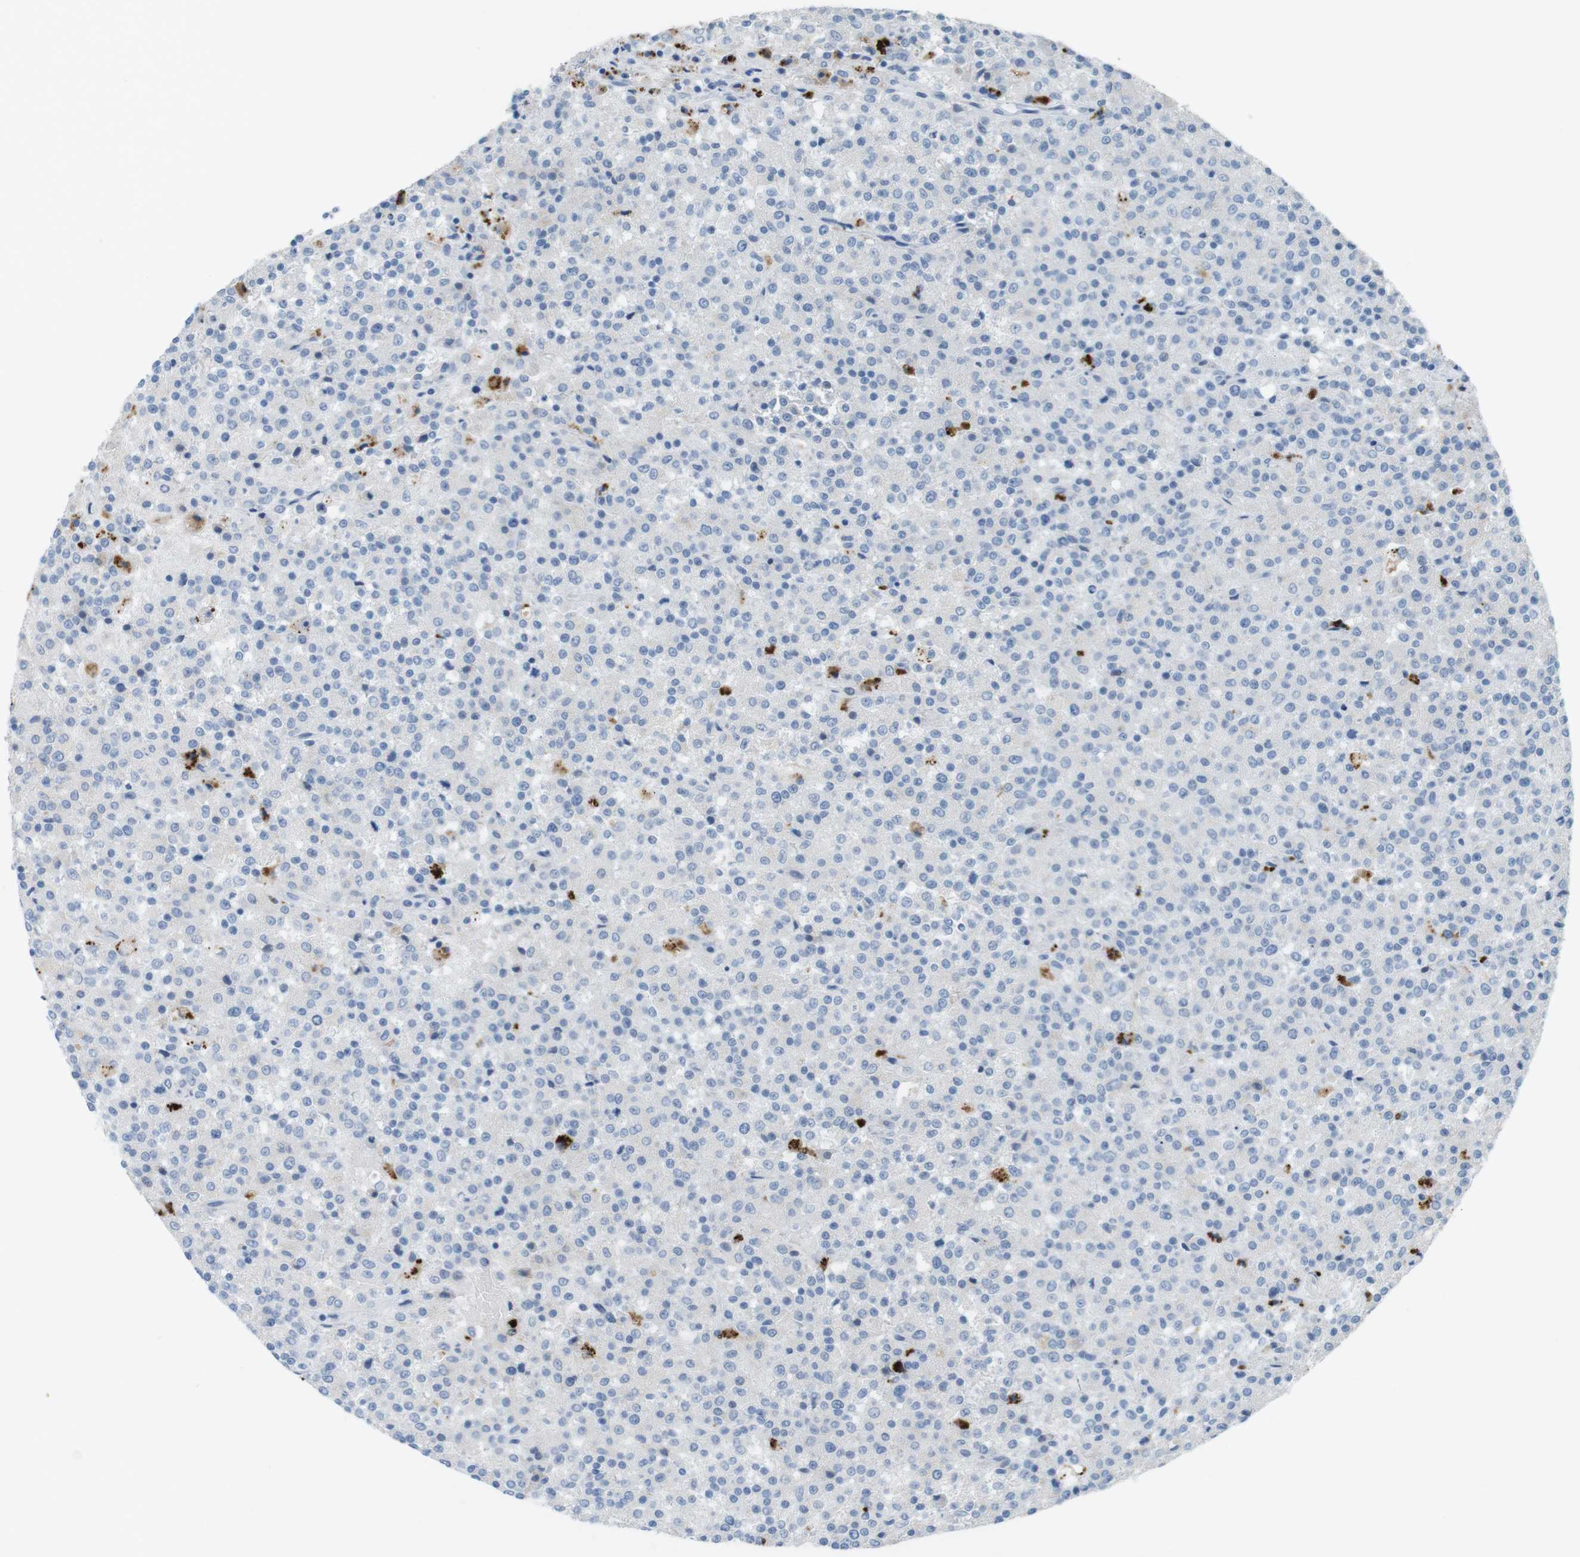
{"staining": {"intensity": "negative", "quantity": "none", "location": "none"}, "tissue": "testis cancer", "cell_type": "Tumor cells", "image_type": "cancer", "snomed": [{"axis": "morphology", "description": "Seminoma, NOS"}, {"axis": "topography", "description": "Testis"}], "caption": "Immunohistochemistry of testis cancer (seminoma) demonstrates no expression in tumor cells.", "gene": "YIPF1", "patient": {"sex": "male", "age": 59}}